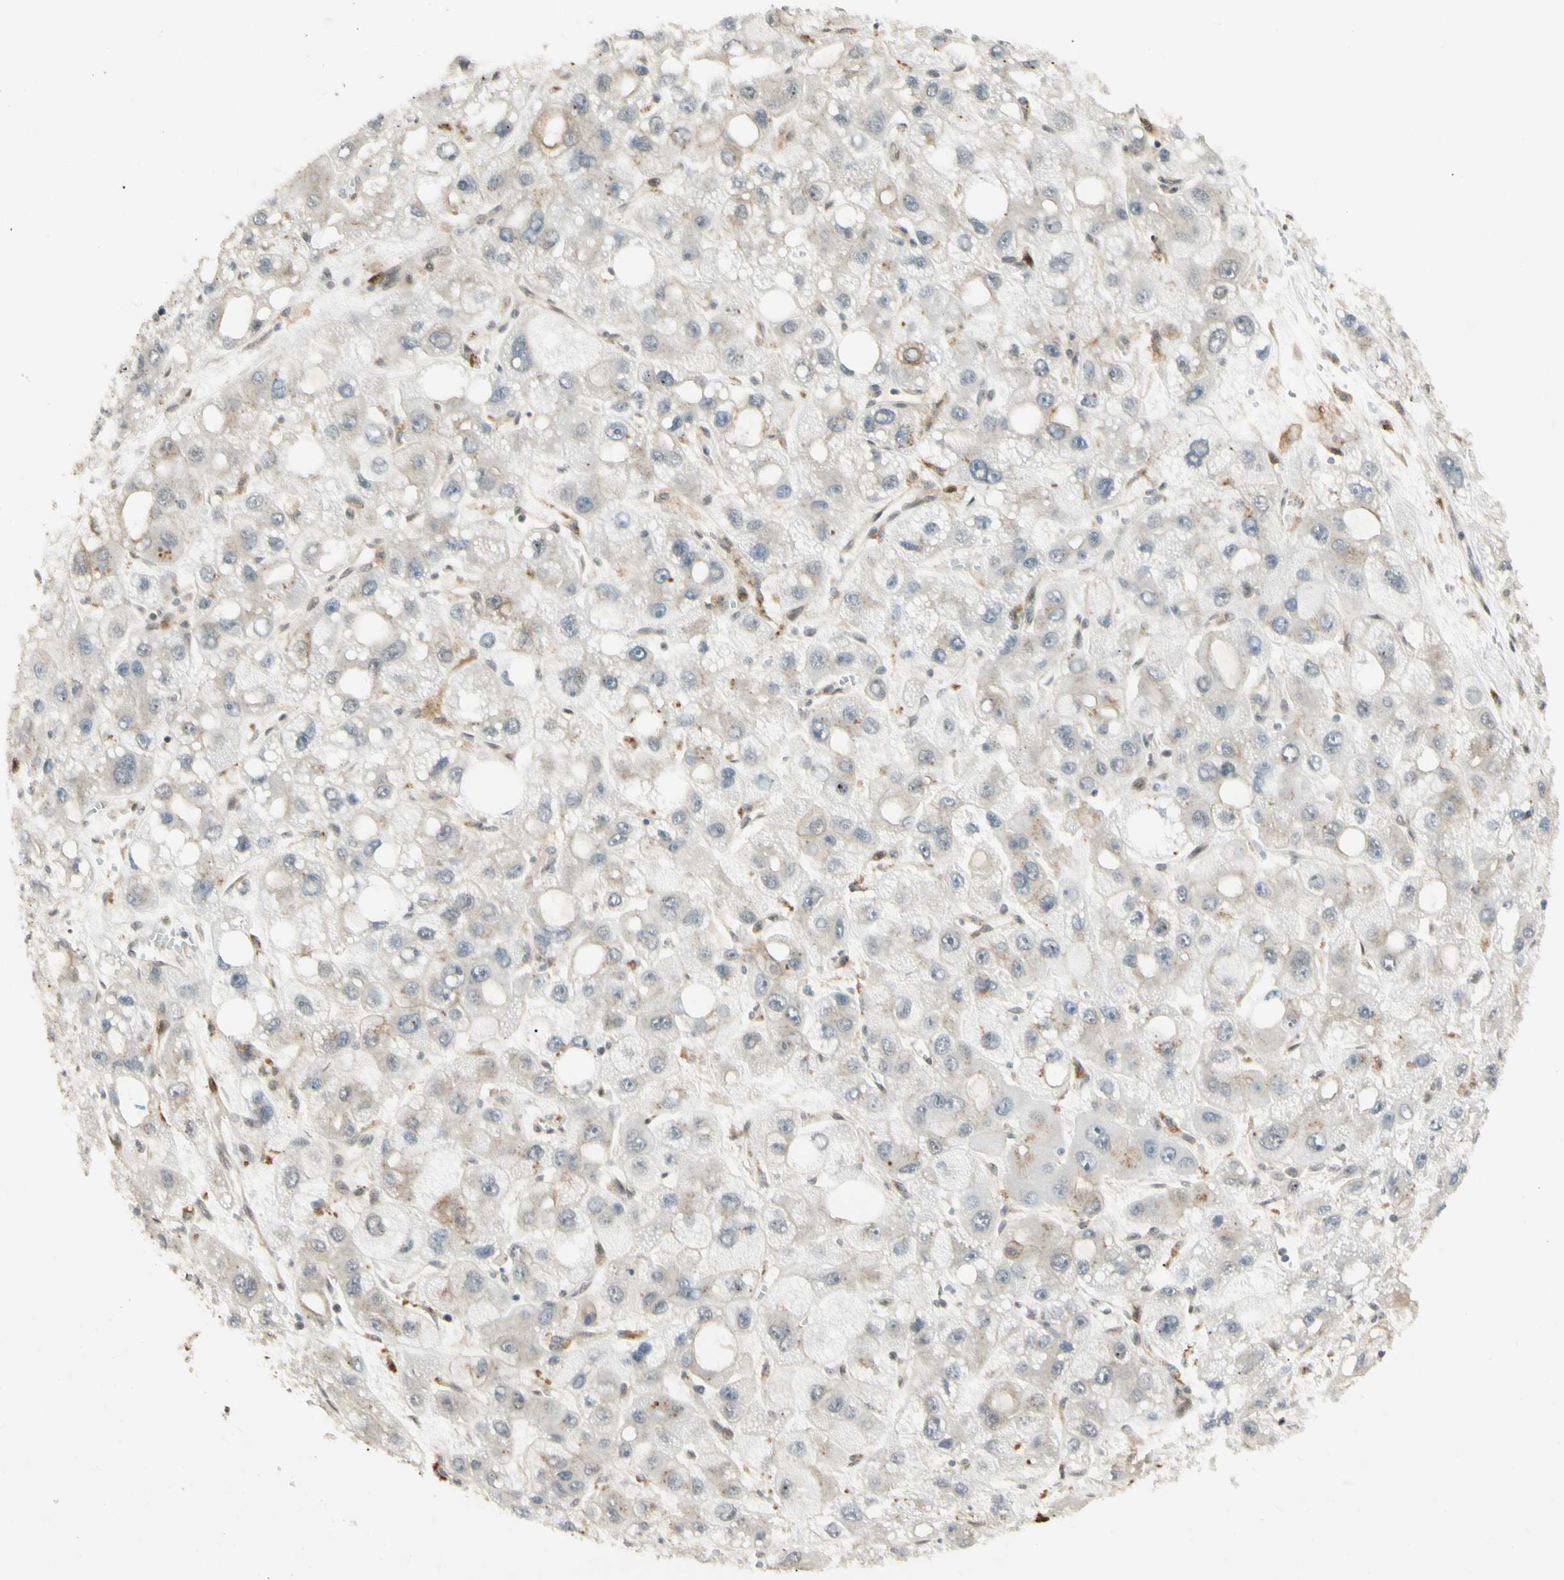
{"staining": {"intensity": "negative", "quantity": "none", "location": "none"}, "tissue": "liver cancer", "cell_type": "Tumor cells", "image_type": "cancer", "snomed": [{"axis": "morphology", "description": "Carcinoma, Hepatocellular, NOS"}, {"axis": "topography", "description": "Liver"}], "caption": "Immunohistochemistry histopathology image of neoplastic tissue: human liver hepatocellular carcinoma stained with DAB (3,3'-diaminobenzidine) shows no significant protein expression in tumor cells.", "gene": "FNDC3B", "patient": {"sex": "male", "age": 55}}